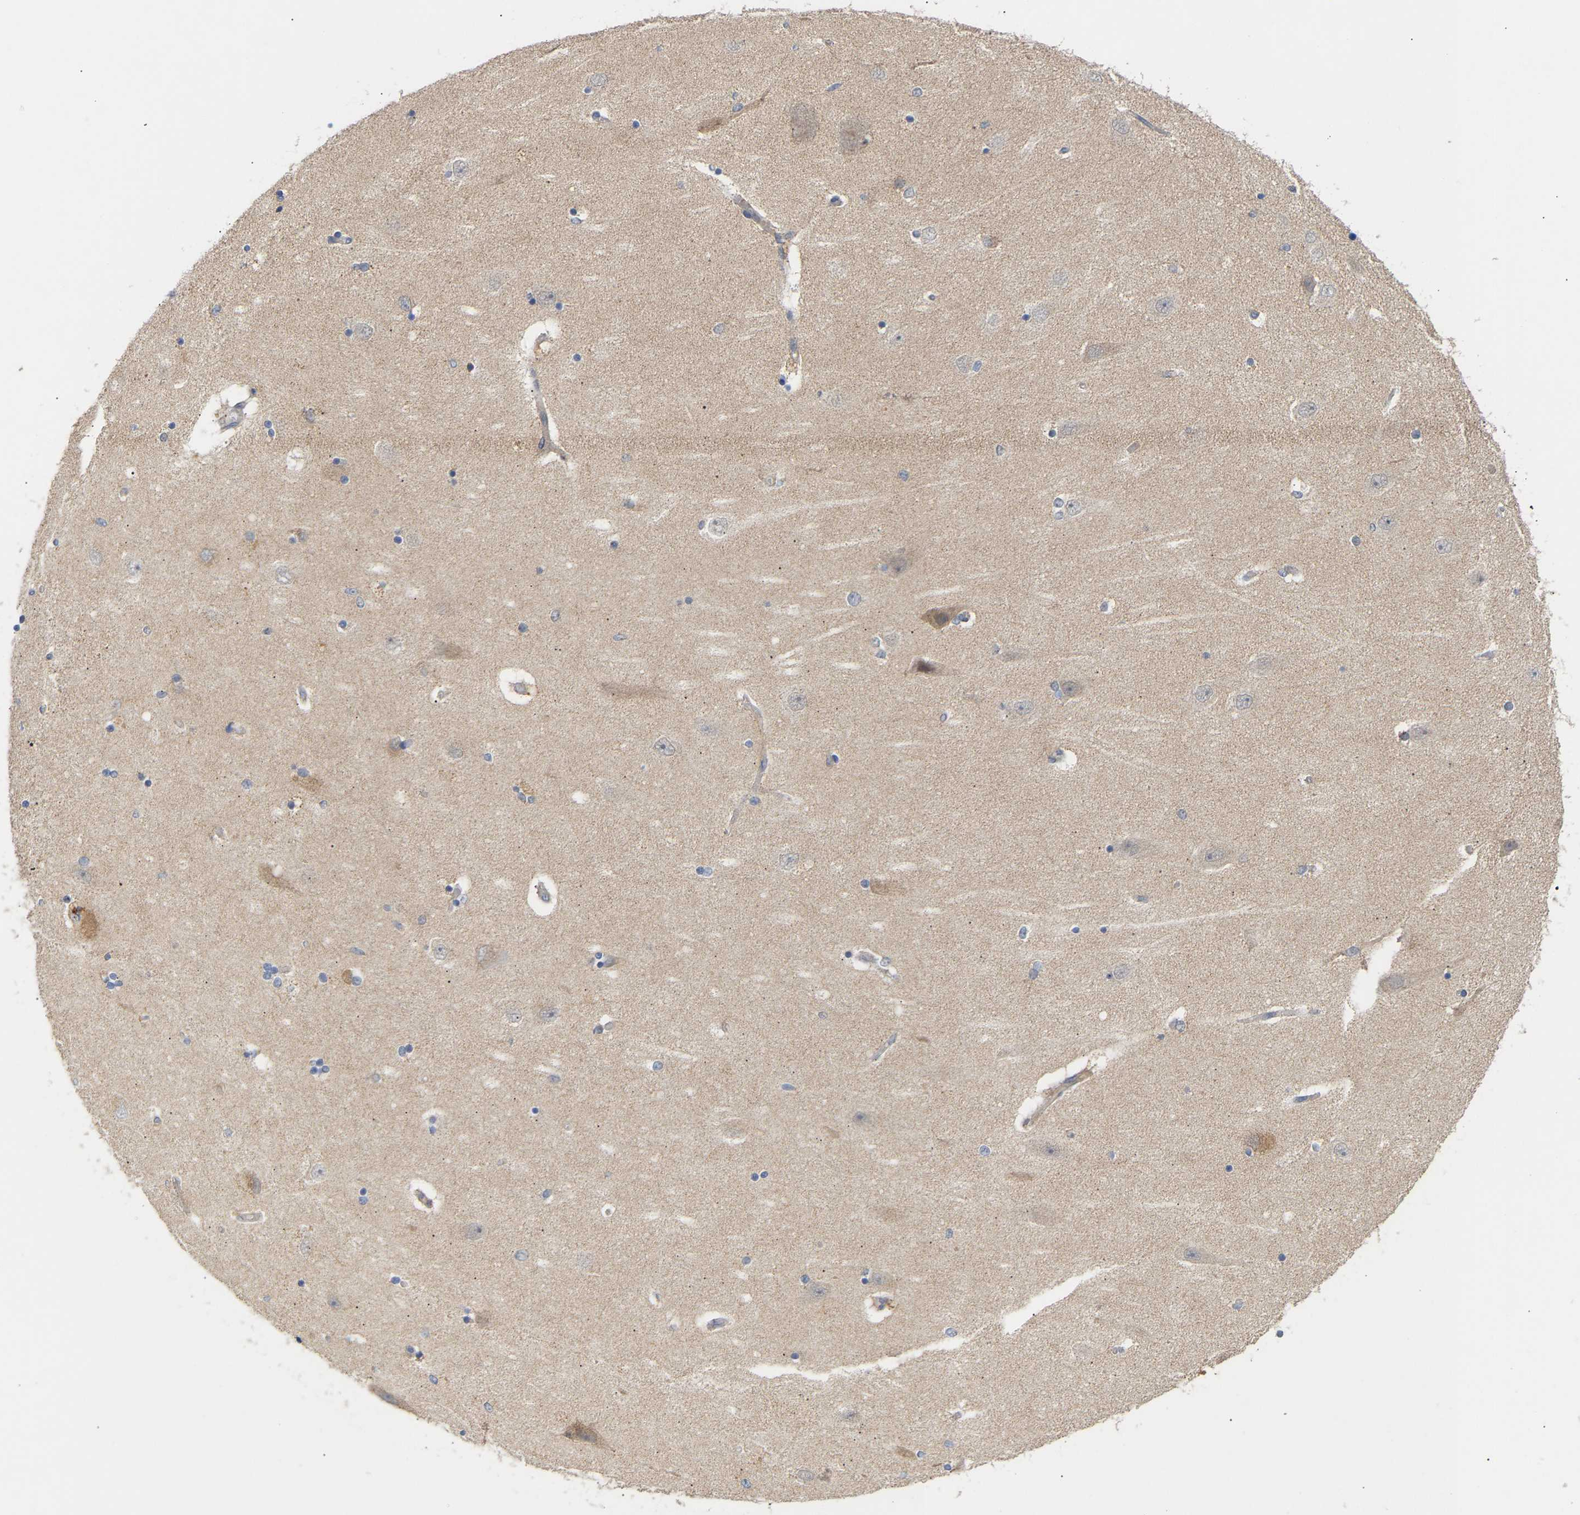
{"staining": {"intensity": "weak", "quantity": "<25%", "location": "cytoplasmic/membranous"}, "tissue": "hippocampus", "cell_type": "Glial cells", "image_type": "normal", "snomed": [{"axis": "morphology", "description": "Normal tissue, NOS"}, {"axis": "topography", "description": "Hippocampus"}], "caption": "IHC of benign human hippocampus shows no staining in glial cells.", "gene": "TPMT", "patient": {"sex": "female", "age": 54}}